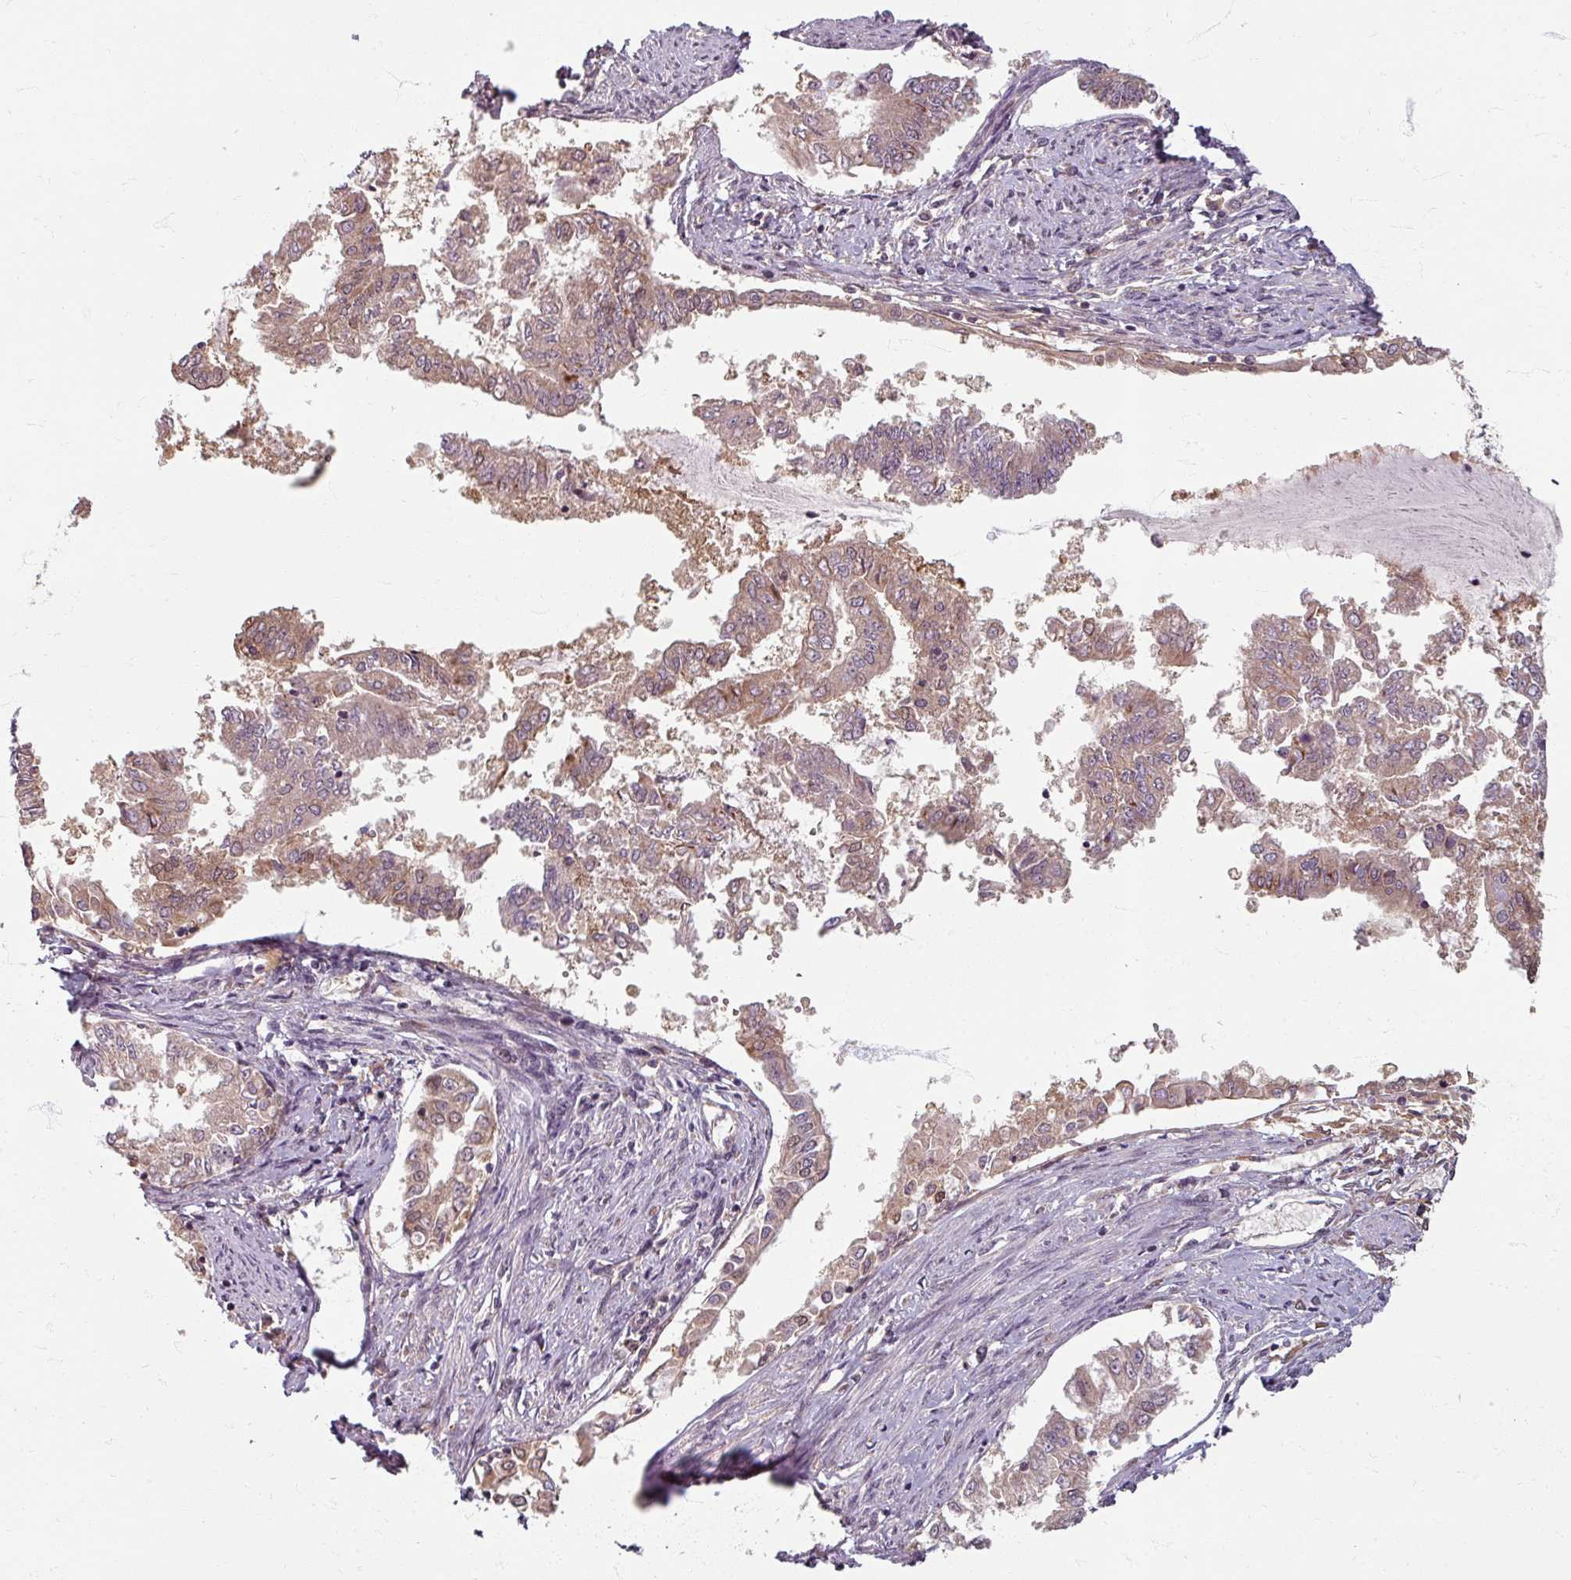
{"staining": {"intensity": "moderate", "quantity": ">75%", "location": "cytoplasmic/membranous"}, "tissue": "endometrial cancer", "cell_type": "Tumor cells", "image_type": "cancer", "snomed": [{"axis": "morphology", "description": "Adenocarcinoma, NOS"}, {"axis": "topography", "description": "Endometrium"}], "caption": "There is medium levels of moderate cytoplasmic/membranous expression in tumor cells of endometrial cancer (adenocarcinoma), as demonstrated by immunohistochemical staining (brown color).", "gene": "STAM", "patient": {"sex": "female", "age": 76}}